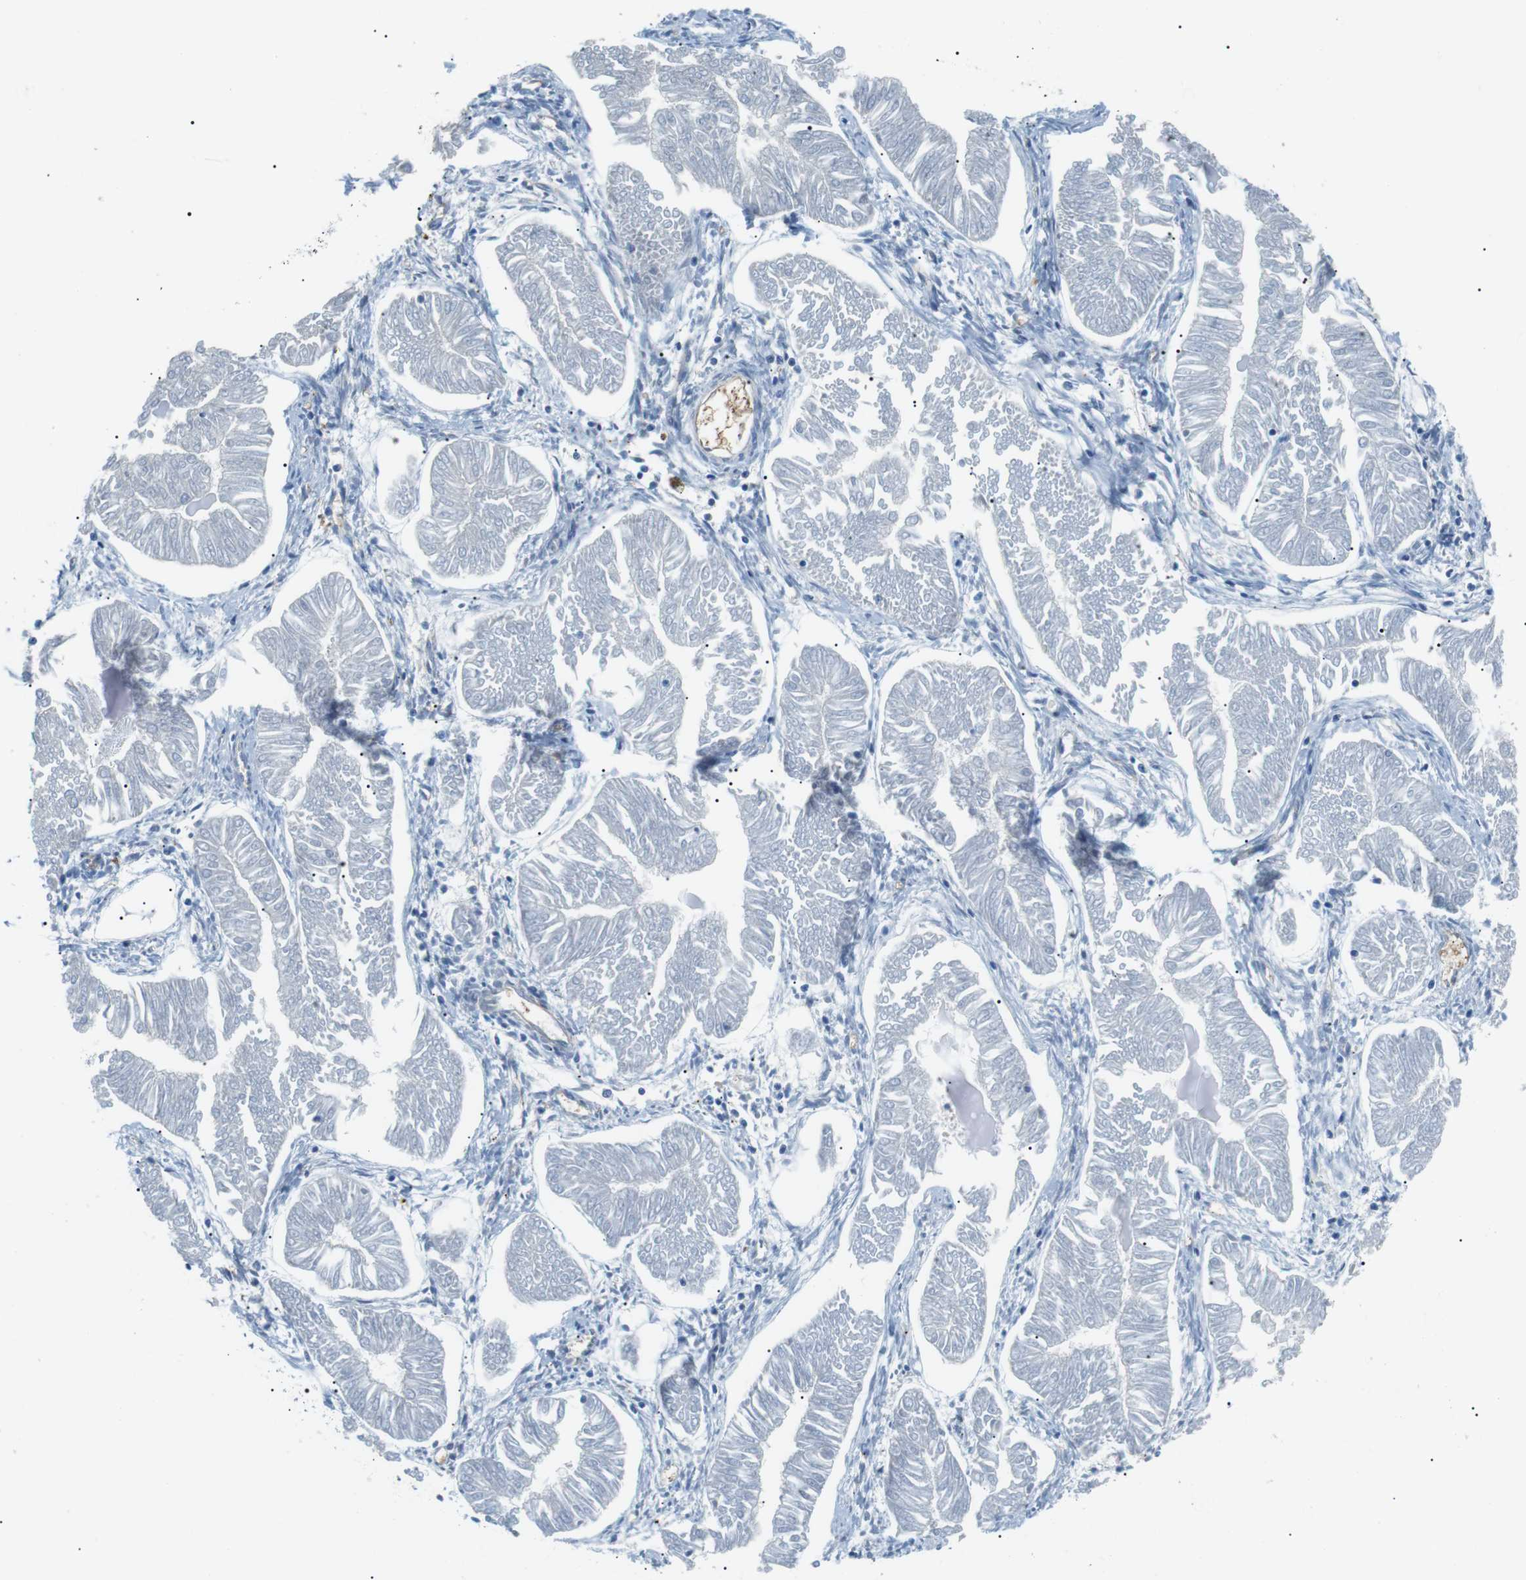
{"staining": {"intensity": "negative", "quantity": "none", "location": "none"}, "tissue": "endometrial cancer", "cell_type": "Tumor cells", "image_type": "cancer", "snomed": [{"axis": "morphology", "description": "Adenocarcinoma, NOS"}, {"axis": "topography", "description": "Endometrium"}], "caption": "Endometrial cancer (adenocarcinoma) was stained to show a protein in brown. There is no significant expression in tumor cells.", "gene": "ADCY10", "patient": {"sex": "female", "age": 53}}